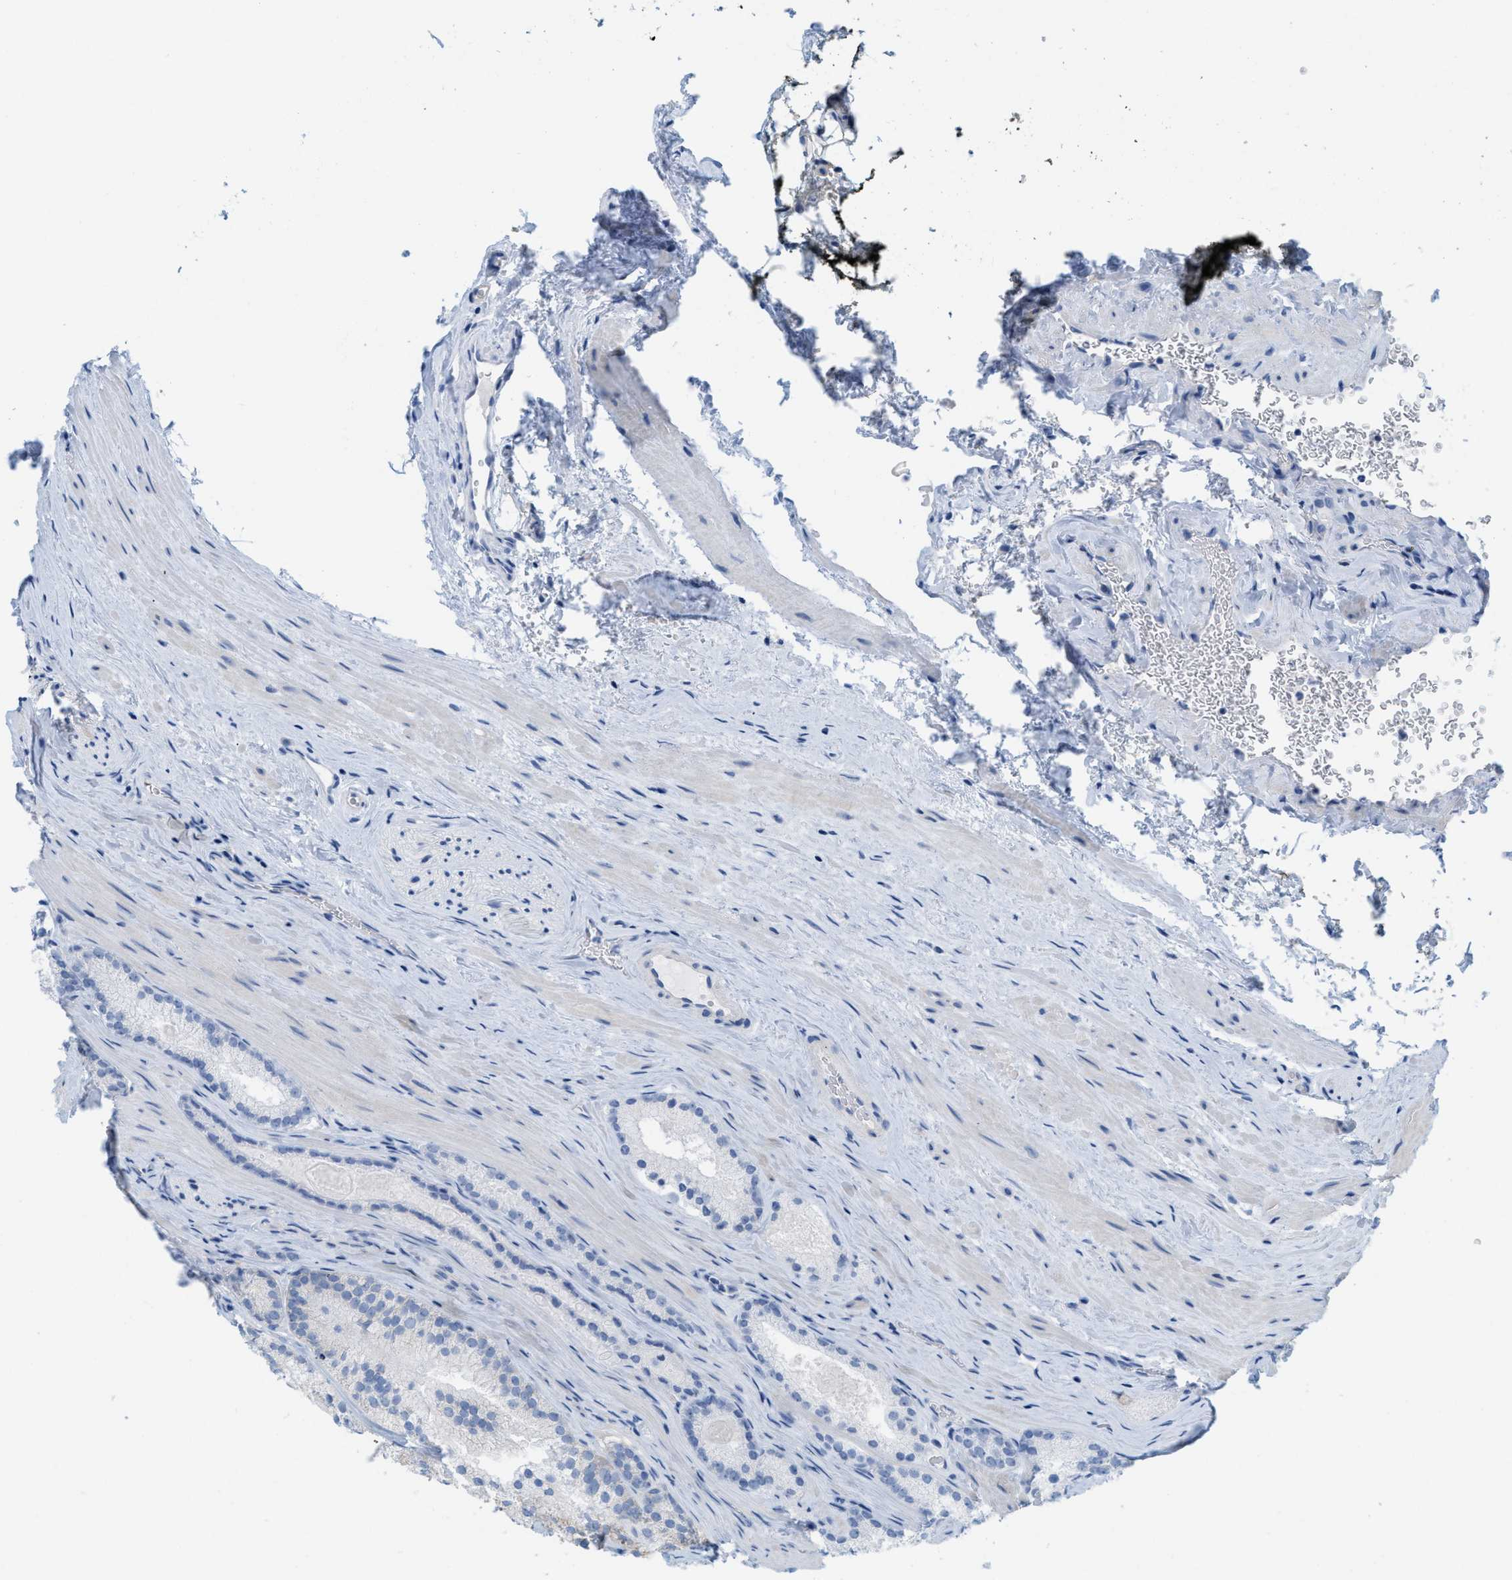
{"staining": {"intensity": "negative", "quantity": "none", "location": "none"}, "tissue": "prostate cancer", "cell_type": "Tumor cells", "image_type": "cancer", "snomed": [{"axis": "morphology", "description": "Adenocarcinoma, Low grade"}, {"axis": "topography", "description": "Prostate"}], "caption": "An IHC image of low-grade adenocarcinoma (prostate) is shown. There is no staining in tumor cells of low-grade adenocarcinoma (prostate).", "gene": "SLC3A2", "patient": {"sex": "male", "age": 59}}